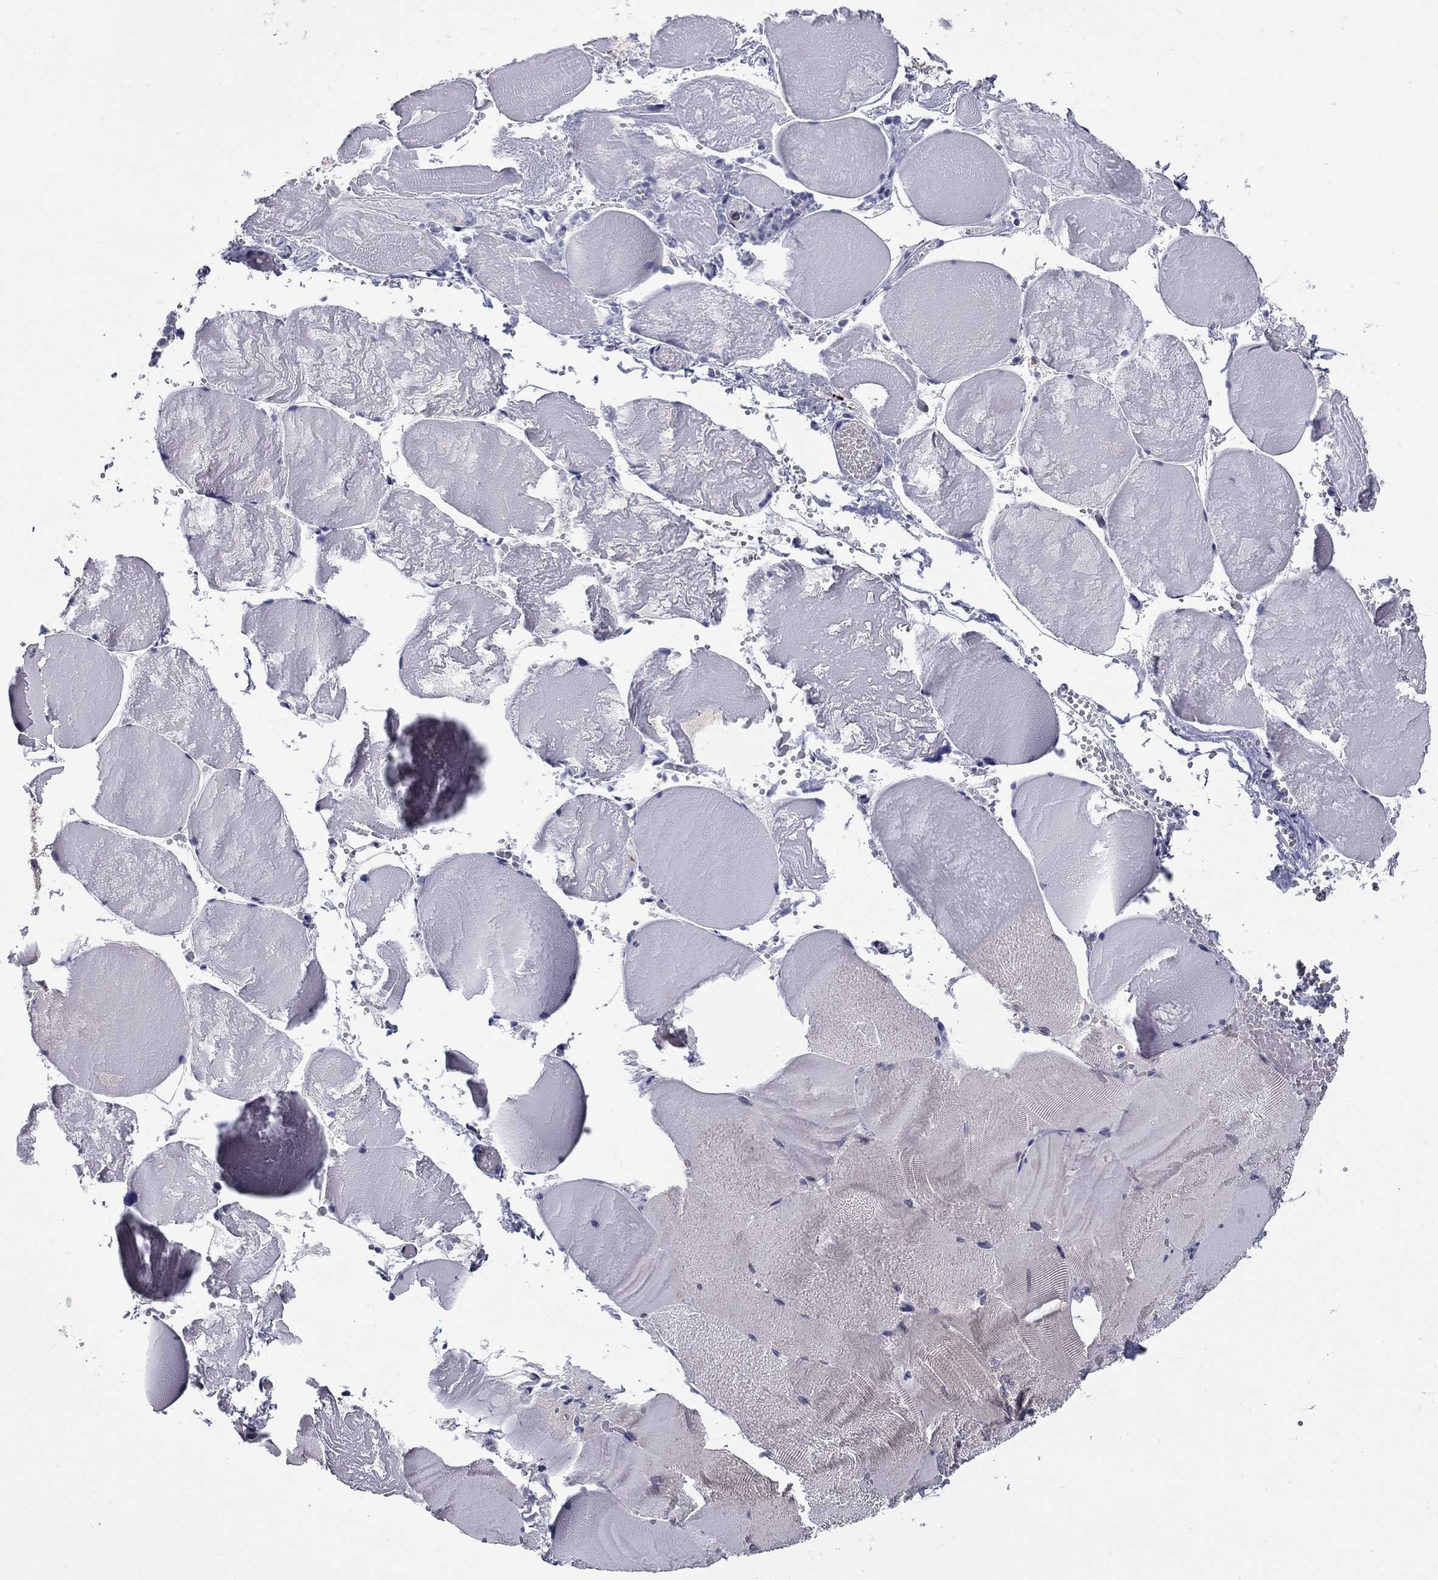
{"staining": {"intensity": "negative", "quantity": "none", "location": "none"}, "tissue": "skeletal muscle", "cell_type": "Myocytes", "image_type": "normal", "snomed": [{"axis": "morphology", "description": "Normal tissue, NOS"}, {"axis": "morphology", "description": "Malignant melanoma, Metastatic site"}, {"axis": "topography", "description": "Skeletal muscle"}], "caption": "High magnification brightfield microscopy of normal skeletal muscle stained with DAB (3,3'-diaminobenzidine) (brown) and counterstained with hematoxylin (blue): myocytes show no significant expression. (Stains: DAB (3,3'-diaminobenzidine) IHC with hematoxylin counter stain, Microscopy: brightfield microscopy at high magnification).", "gene": "BCL2L14", "patient": {"sex": "male", "age": 50}}